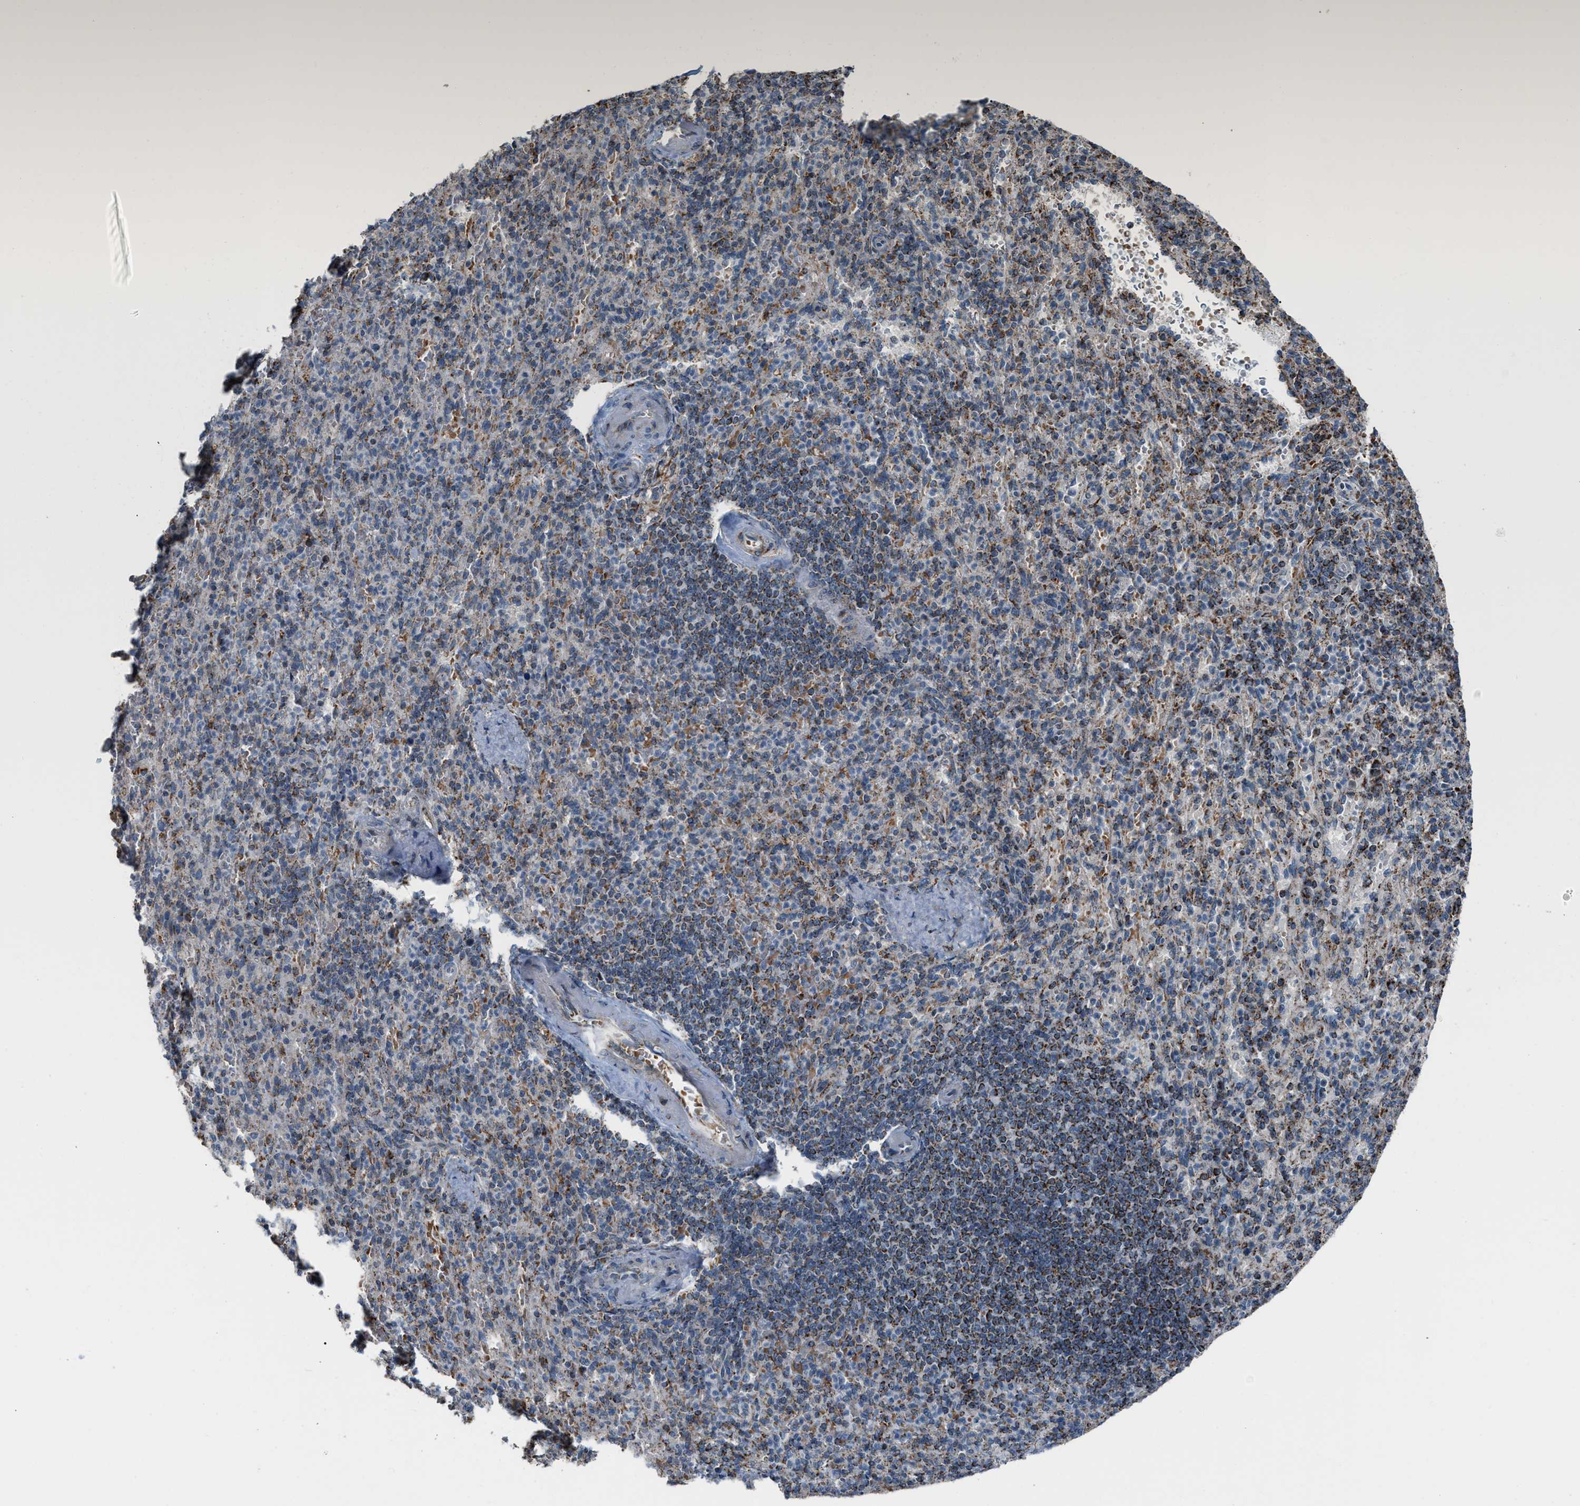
{"staining": {"intensity": "moderate", "quantity": "25%-75%", "location": "cytoplasmic/membranous"}, "tissue": "spleen", "cell_type": "Cells in red pulp", "image_type": "normal", "snomed": [{"axis": "morphology", "description": "Normal tissue, NOS"}, {"axis": "topography", "description": "Spleen"}], "caption": "Cells in red pulp display moderate cytoplasmic/membranous expression in approximately 25%-75% of cells in benign spleen.", "gene": "CHN2", "patient": {"sex": "female", "age": 74}}